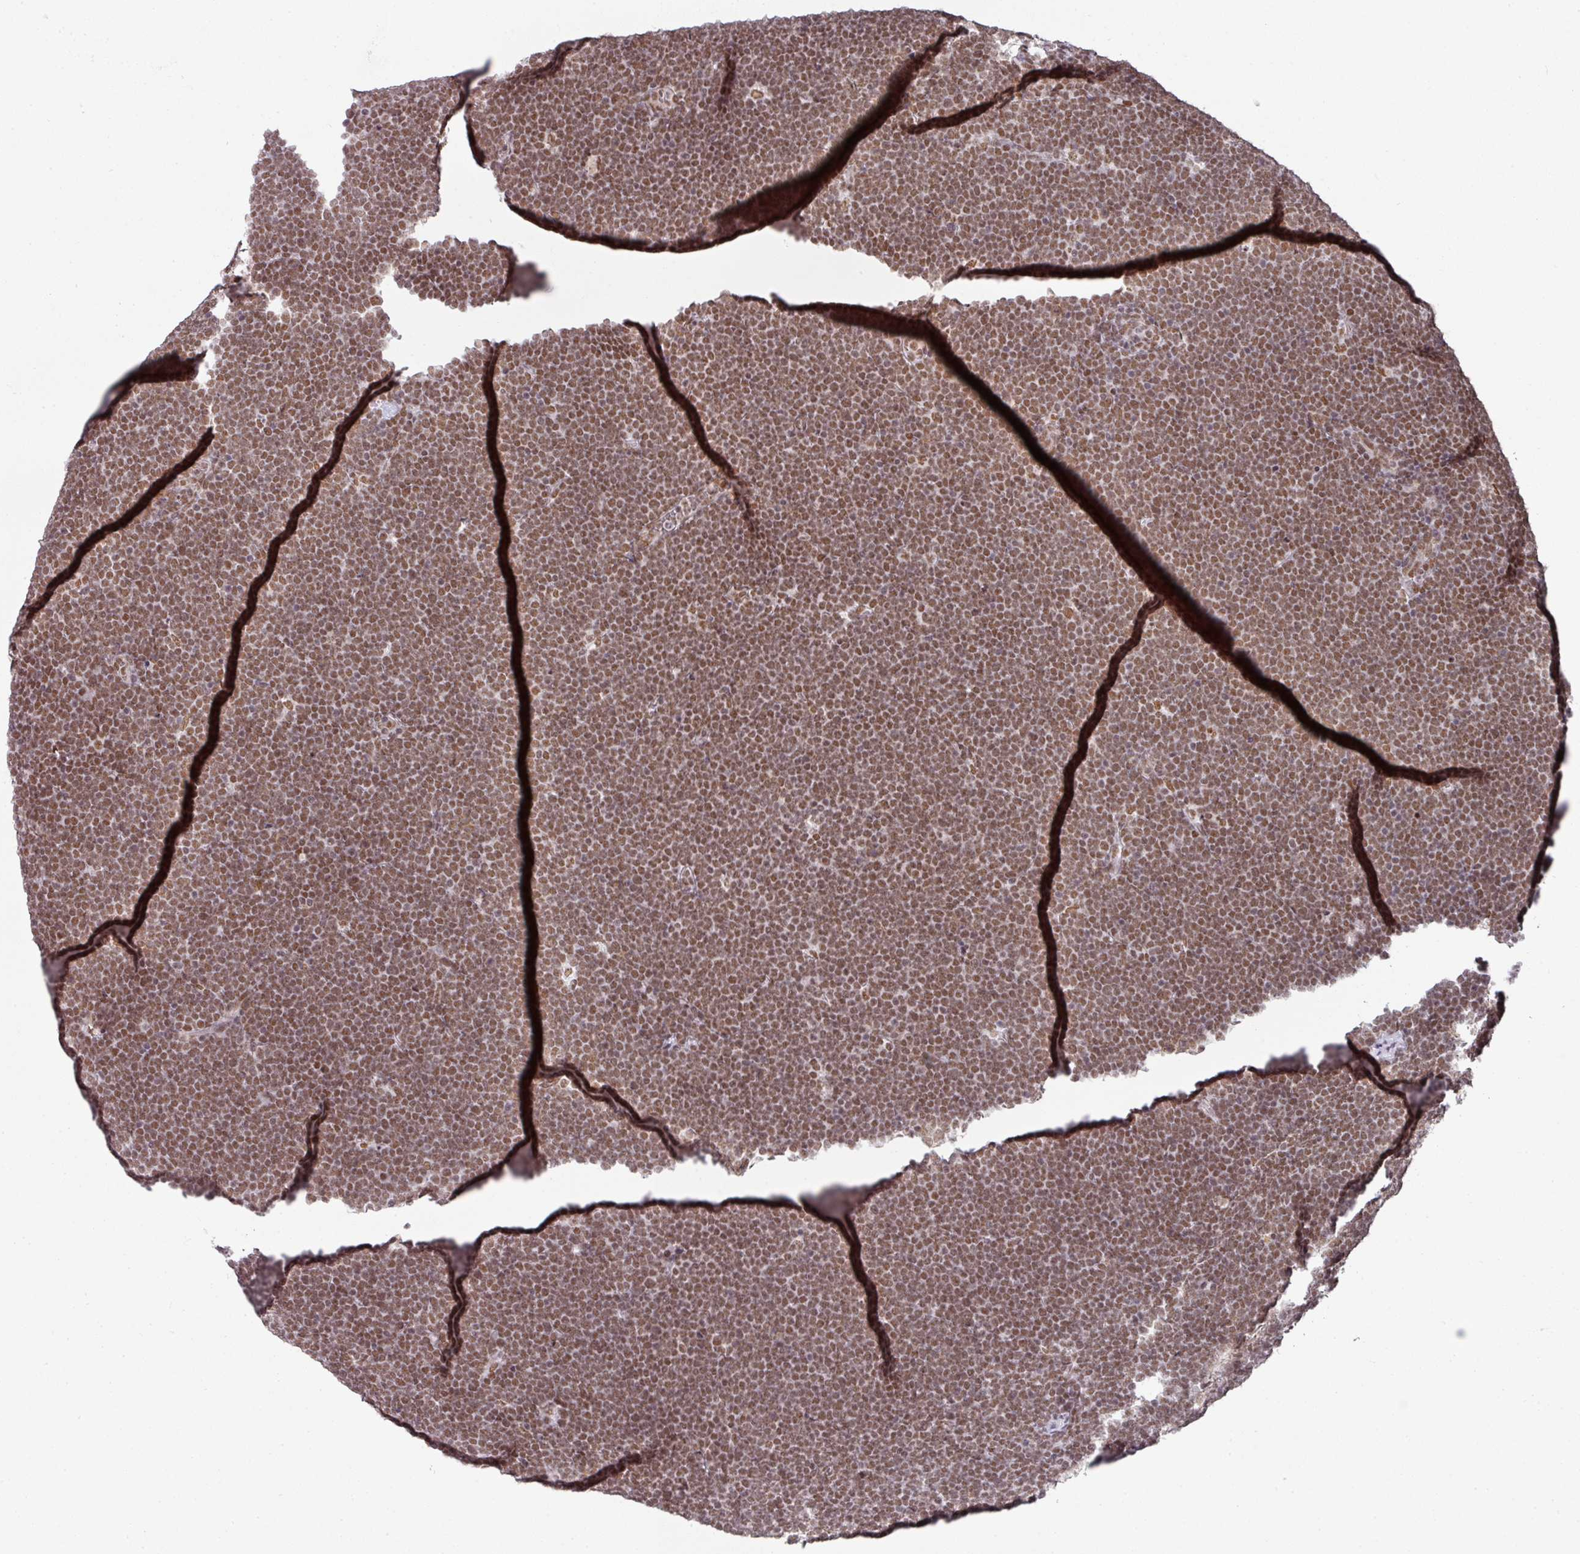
{"staining": {"intensity": "moderate", "quantity": ">75%", "location": "nuclear"}, "tissue": "lymphoma", "cell_type": "Tumor cells", "image_type": "cancer", "snomed": [{"axis": "morphology", "description": "Malignant lymphoma, non-Hodgkin's type, High grade"}, {"axis": "topography", "description": "Lymph node"}], "caption": "Brown immunohistochemical staining in lymphoma demonstrates moderate nuclear expression in approximately >75% of tumor cells.", "gene": "NCOA5", "patient": {"sex": "male", "age": 13}}